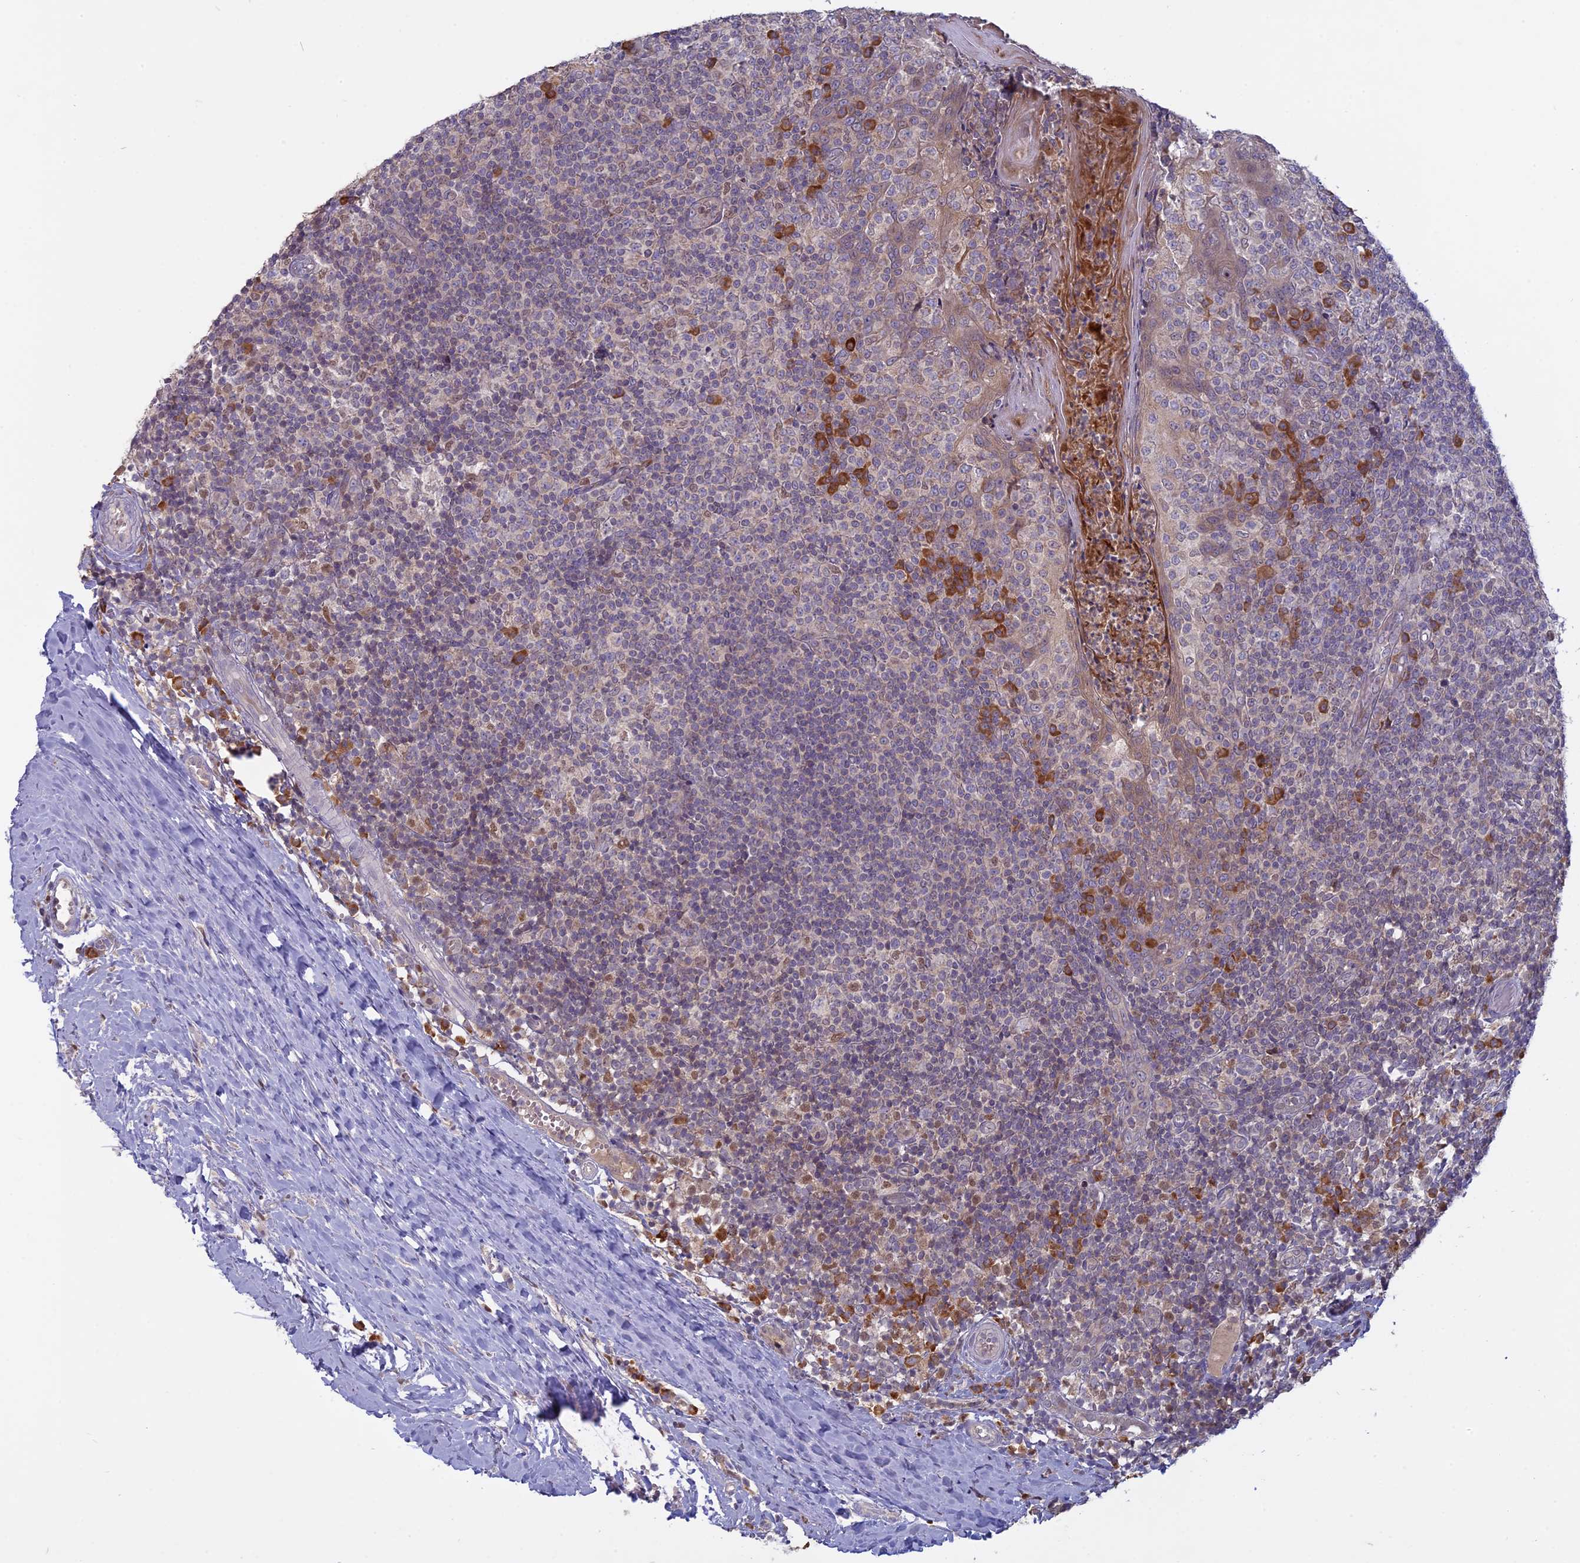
{"staining": {"intensity": "strong", "quantity": "<25%", "location": "cytoplasmic/membranous"}, "tissue": "tonsil", "cell_type": "Germinal center cells", "image_type": "normal", "snomed": [{"axis": "morphology", "description": "Normal tissue, NOS"}, {"axis": "topography", "description": "Tonsil"}], "caption": "Protein expression analysis of unremarkable human tonsil reveals strong cytoplasmic/membranous positivity in about <25% of germinal center cells. (DAB IHC with brightfield microscopy, high magnification).", "gene": "TMEM208", "patient": {"sex": "female", "age": 19}}